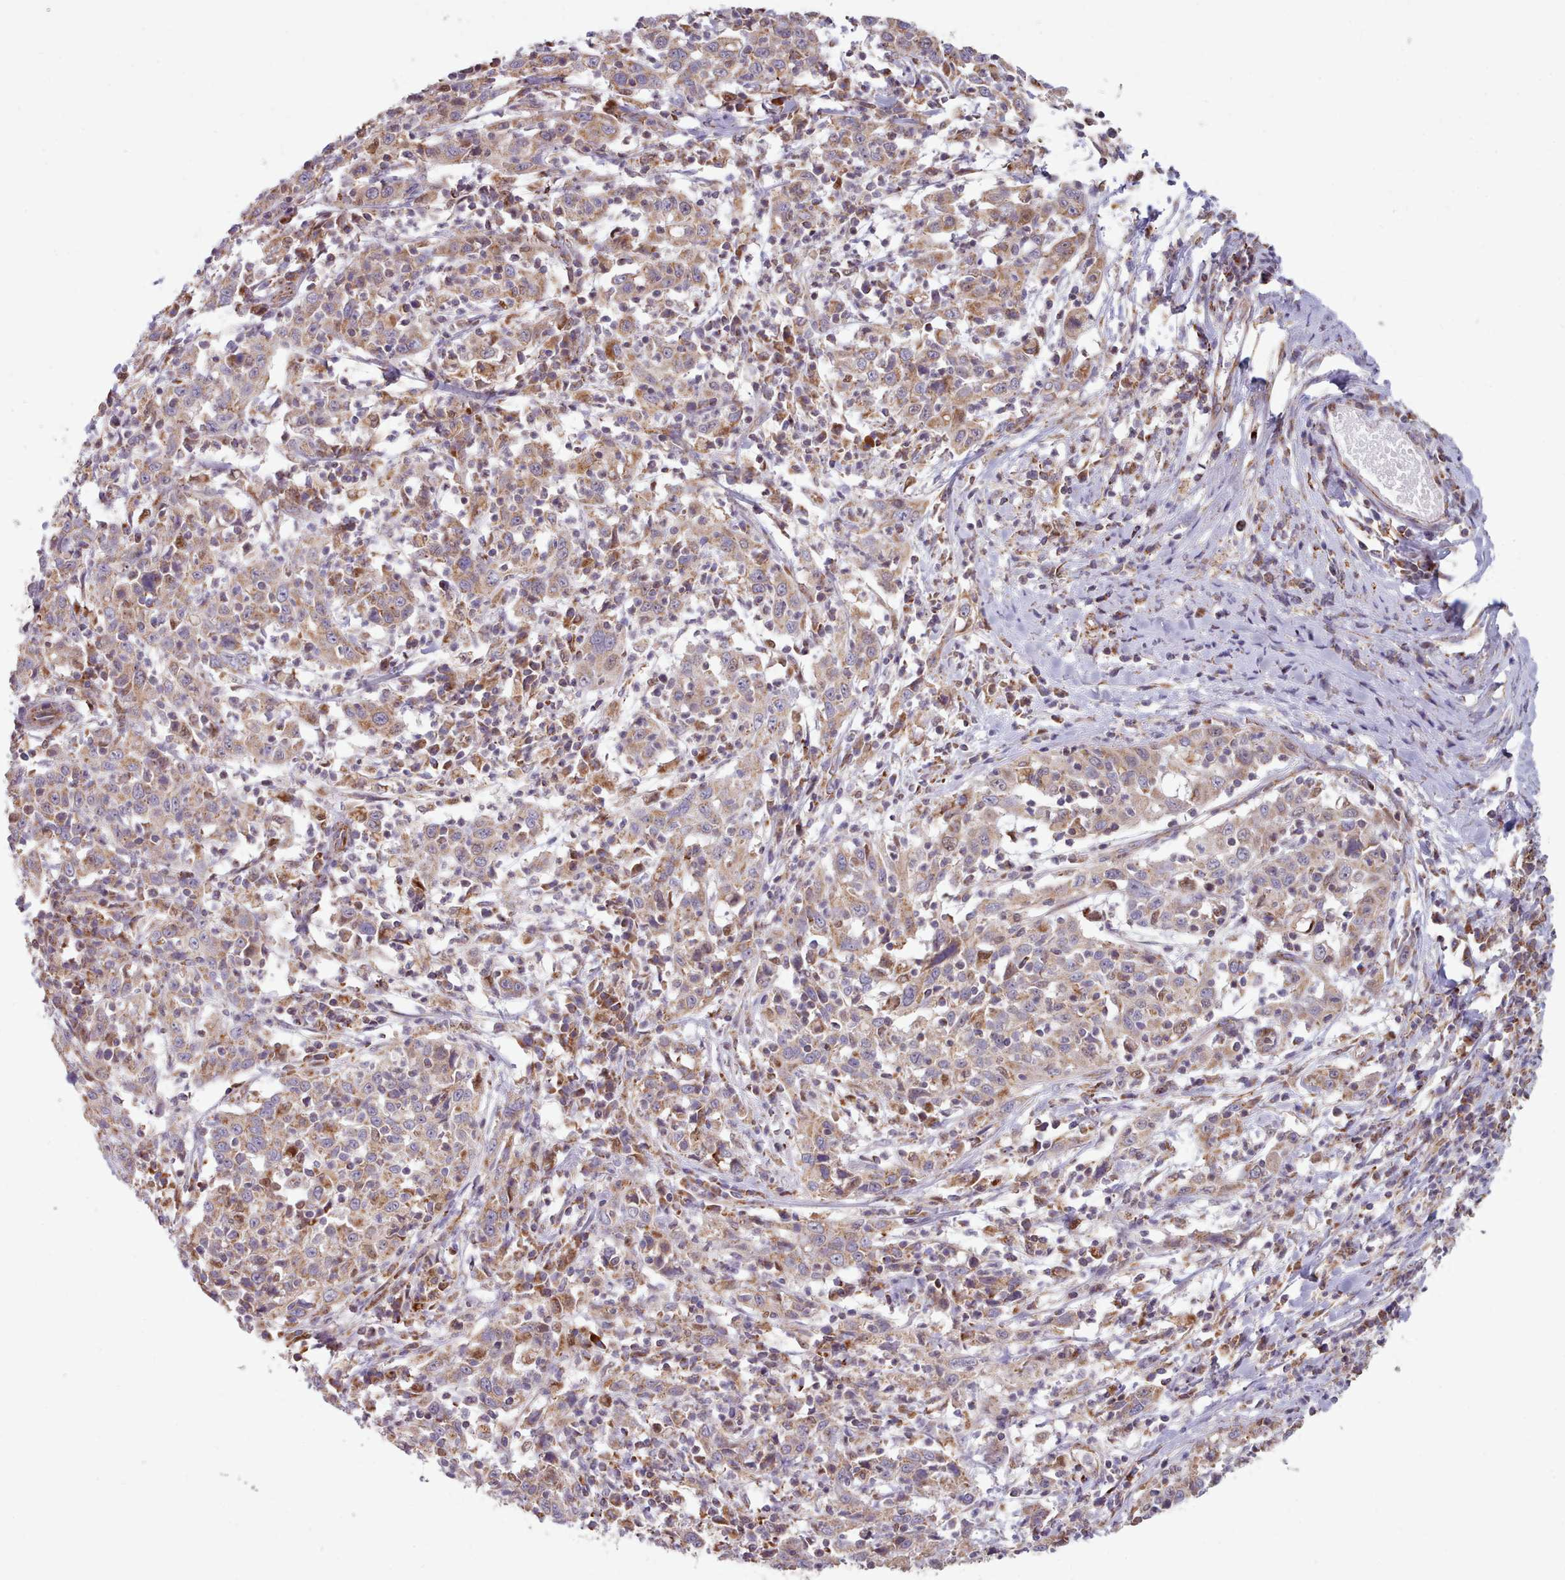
{"staining": {"intensity": "moderate", "quantity": ">75%", "location": "cytoplasmic/membranous"}, "tissue": "cervical cancer", "cell_type": "Tumor cells", "image_type": "cancer", "snomed": [{"axis": "morphology", "description": "Squamous cell carcinoma, NOS"}, {"axis": "topography", "description": "Cervix"}], "caption": "Cervical cancer was stained to show a protein in brown. There is medium levels of moderate cytoplasmic/membranous positivity in approximately >75% of tumor cells.", "gene": "HSDL2", "patient": {"sex": "female", "age": 46}}